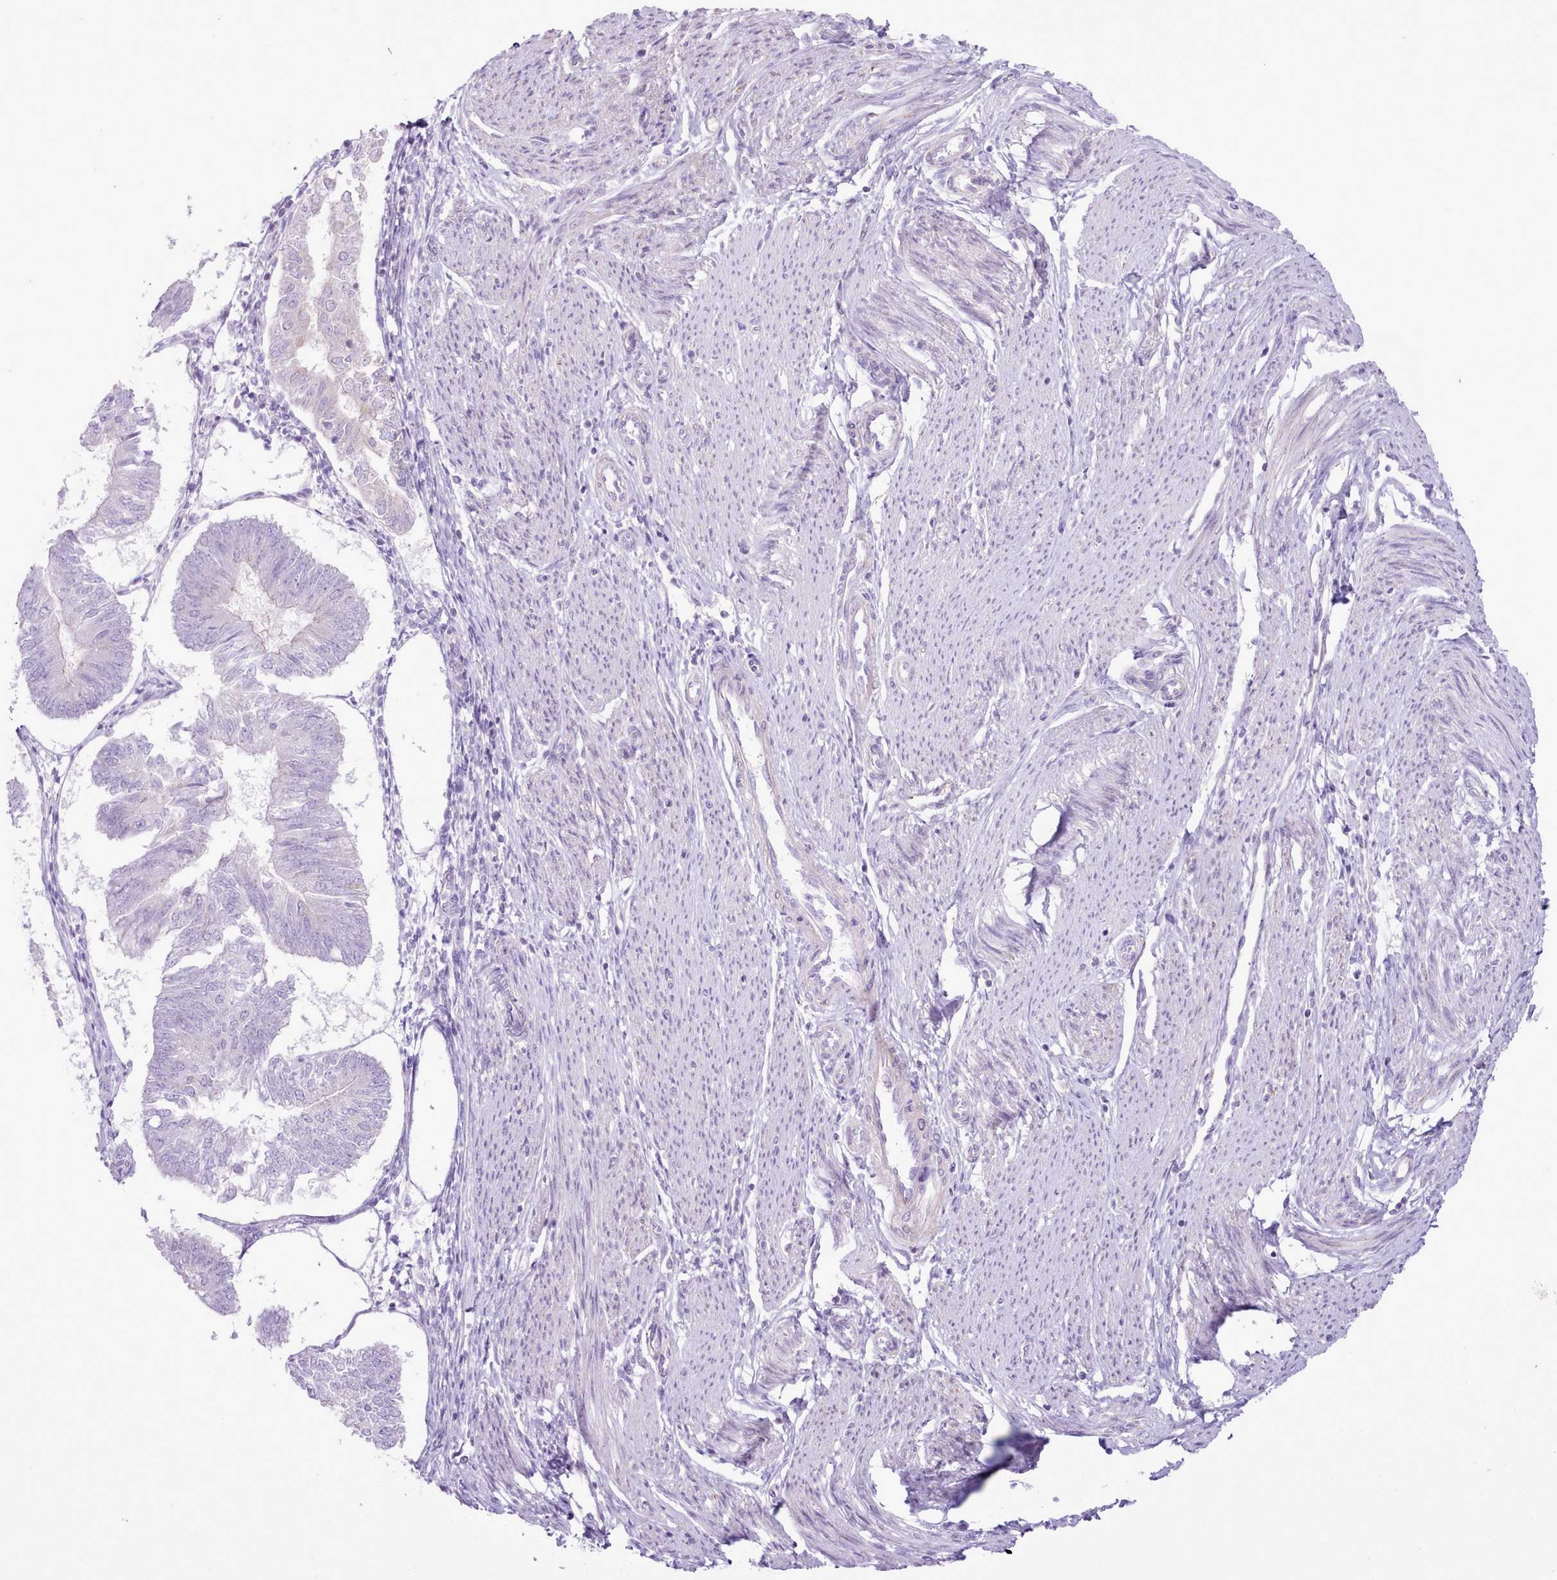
{"staining": {"intensity": "negative", "quantity": "none", "location": "none"}, "tissue": "endometrial cancer", "cell_type": "Tumor cells", "image_type": "cancer", "snomed": [{"axis": "morphology", "description": "Adenocarcinoma, NOS"}, {"axis": "topography", "description": "Endometrium"}], "caption": "The IHC micrograph has no significant staining in tumor cells of adenocarcinoma (endometrial) tissue.", "gene": "MDFI", "patient": {"sex": "female", "age": 58}}